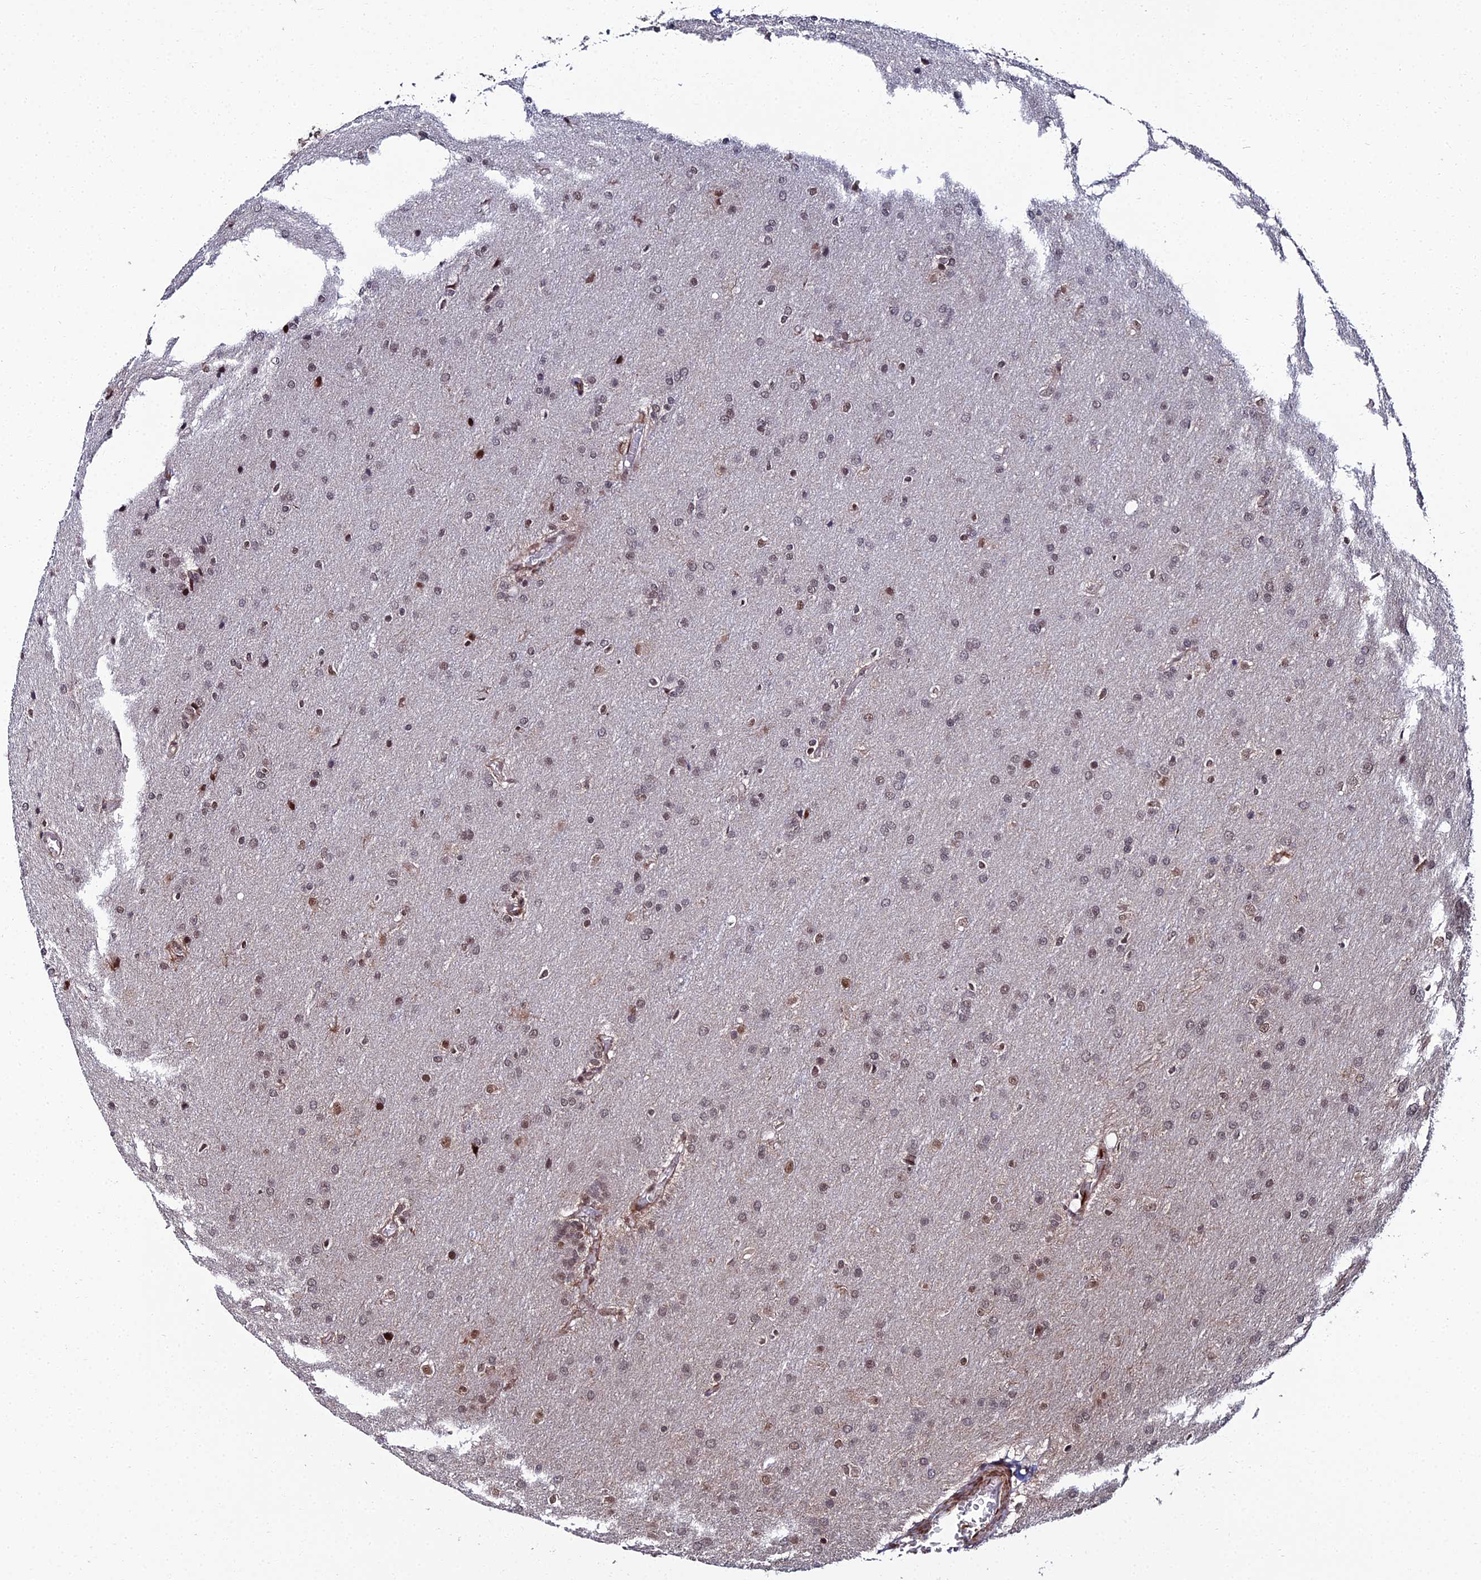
{"staining": {"intensity": "weak", "quantity": "<25%", "location": "nuclear"}, "tissue": "glioma", "cell_type": "Tumor cells", "image_type": "cancer", "snomed": [{"axis": "morphology", "description": "Glioma, malignant, Low grade"}, {"axis": "topography", "description": "Brain"}], "caption": "A photomicrograph of human malignant glioma (low-grade) is negative for staining in tumor cells.", "gene": "ZNF668", "patient": {"sex": "female", "age": 32}}